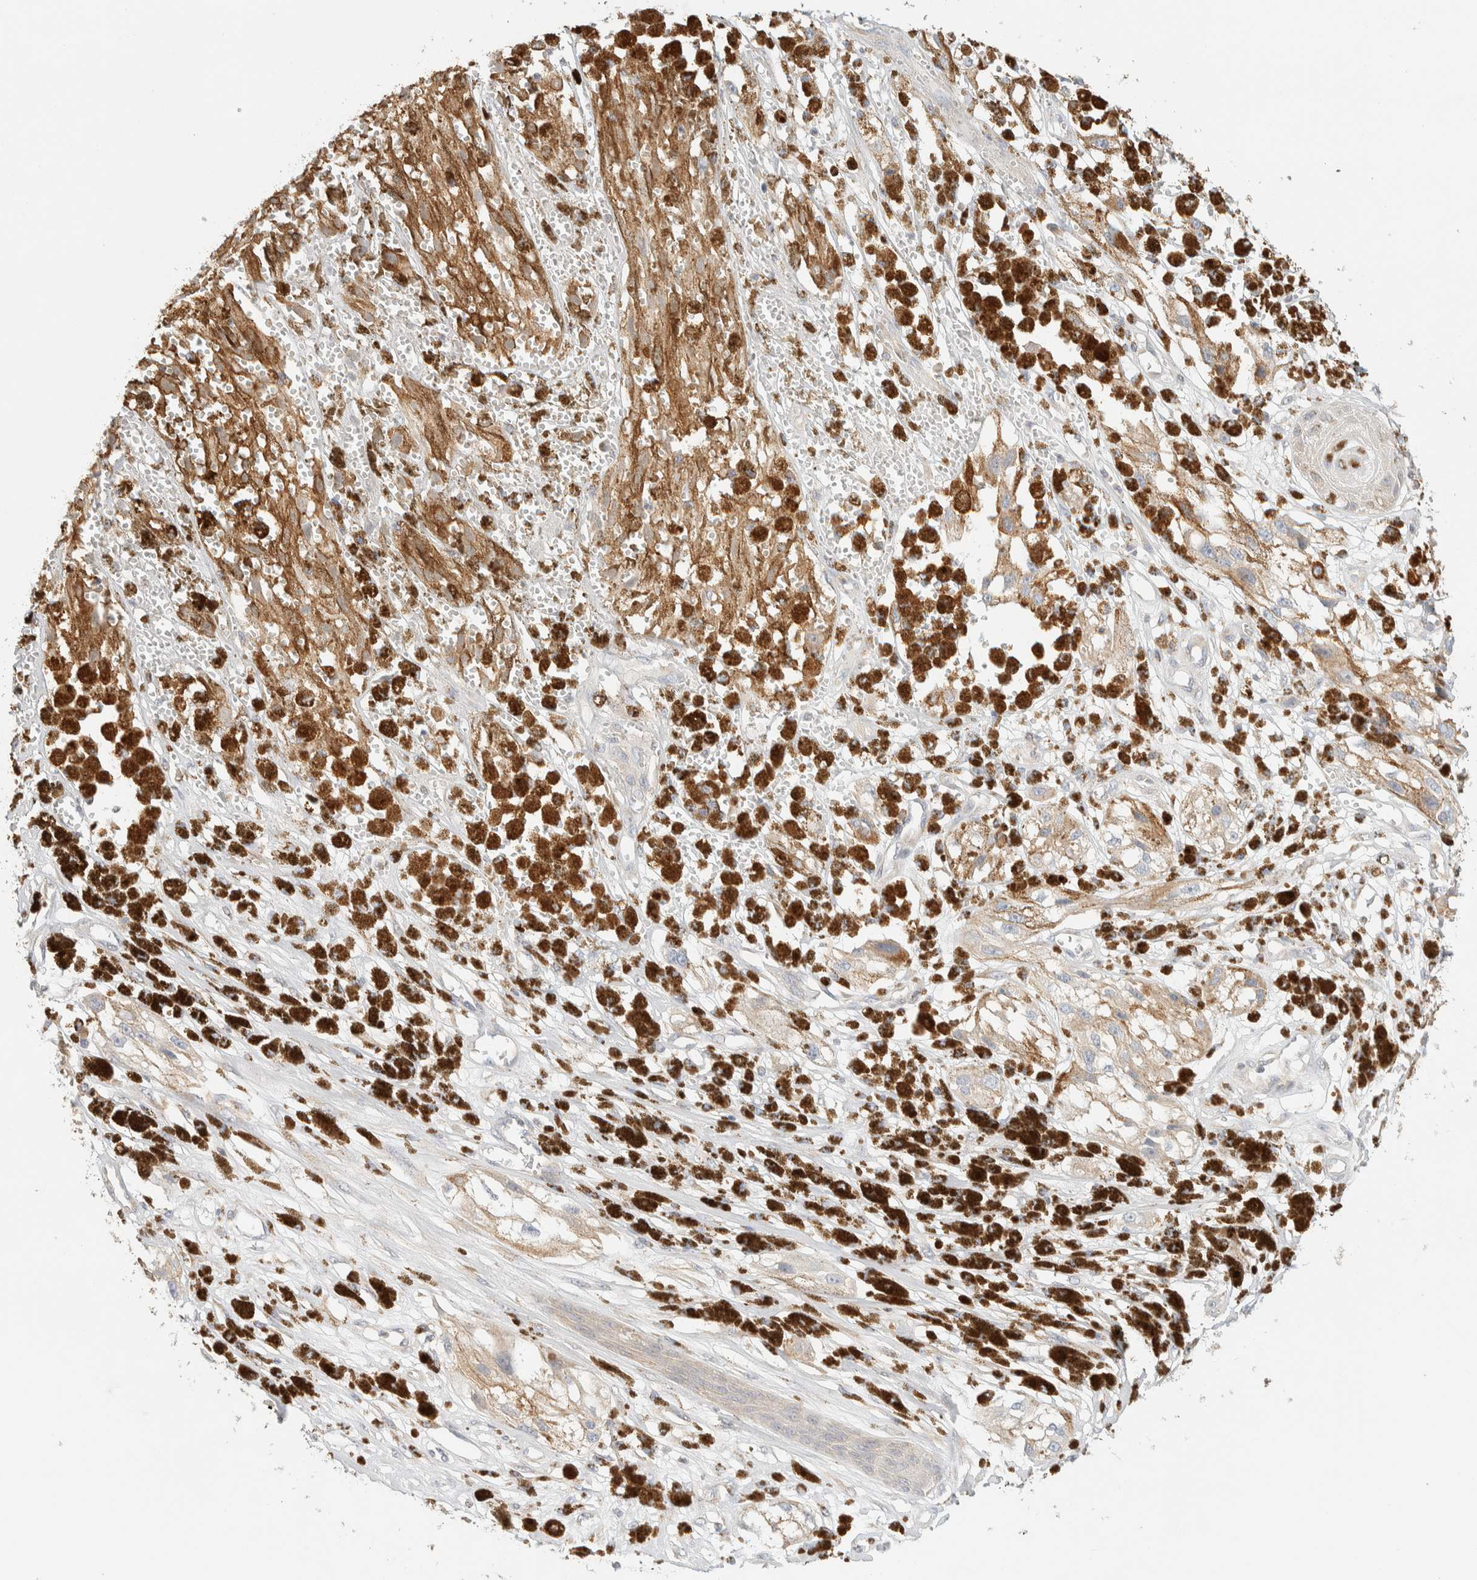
{"staining": {"intensity": "moderate", "quantity": ">75%", "location": "cytoplasmic/membranous"}, "tissue": "melanoma", "cell_type": "Tumor cells", "image_type": "cancer", "snomed": [{"axis": "morphology", "description": "Malignant melanoma, NOS"}, {"axis": "topography", "description": "Skin"}], "caption": "Melanoma stained with a protein marker demonstrates moderate staining in tumor cells.", "gene": "NT5C", "patient": {"sex": "male", "age": 88}}